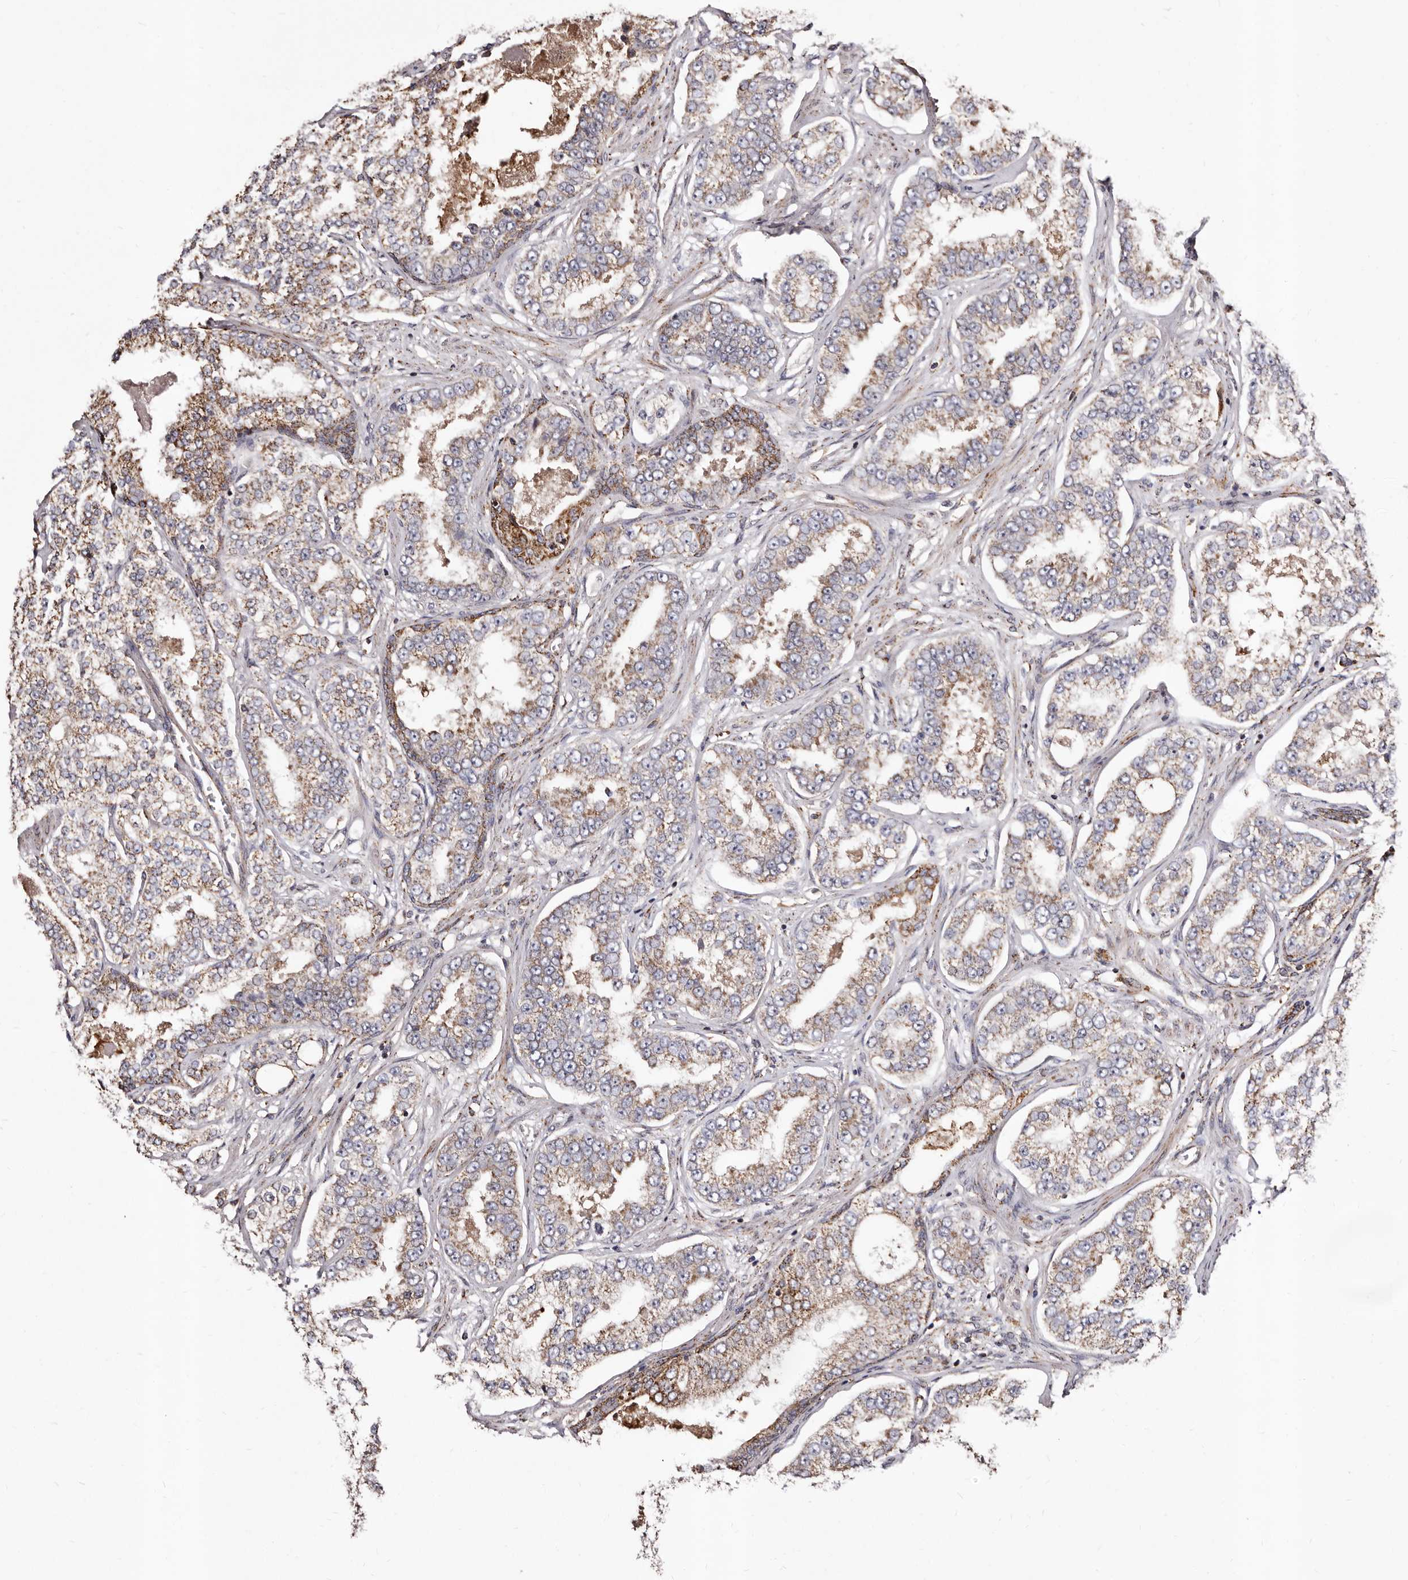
{"staining": {"intensity": "moderate", "quantity": "25%-75%", "location": "cytoplasmic/membranous"}, "tissue": "prostate cancer", "cell_type": "Tumor cells", "image_type": "cancer", "snomed": [{"axis": "morphology", "description": "Normal tissue, NOS"}, {"axis": "morphology", "description": "Adenocarcinoma, High grade"}, {"axis": "topography", "description": "Prostate"}], "caption": "Tumor cells demonstrate moderate cytoplasmic/membranous staining in approximately 25%-75% of cells in prostate adenocarcinoma (high-grade). Using DAB (3,3'-diaminobenzidine) (brown) and hematoxylin (blue) stains, captured at high magnification using brightfield microscopy.", "gene": "LUZP1", "patient": {"sex": "male", "age": 83}}